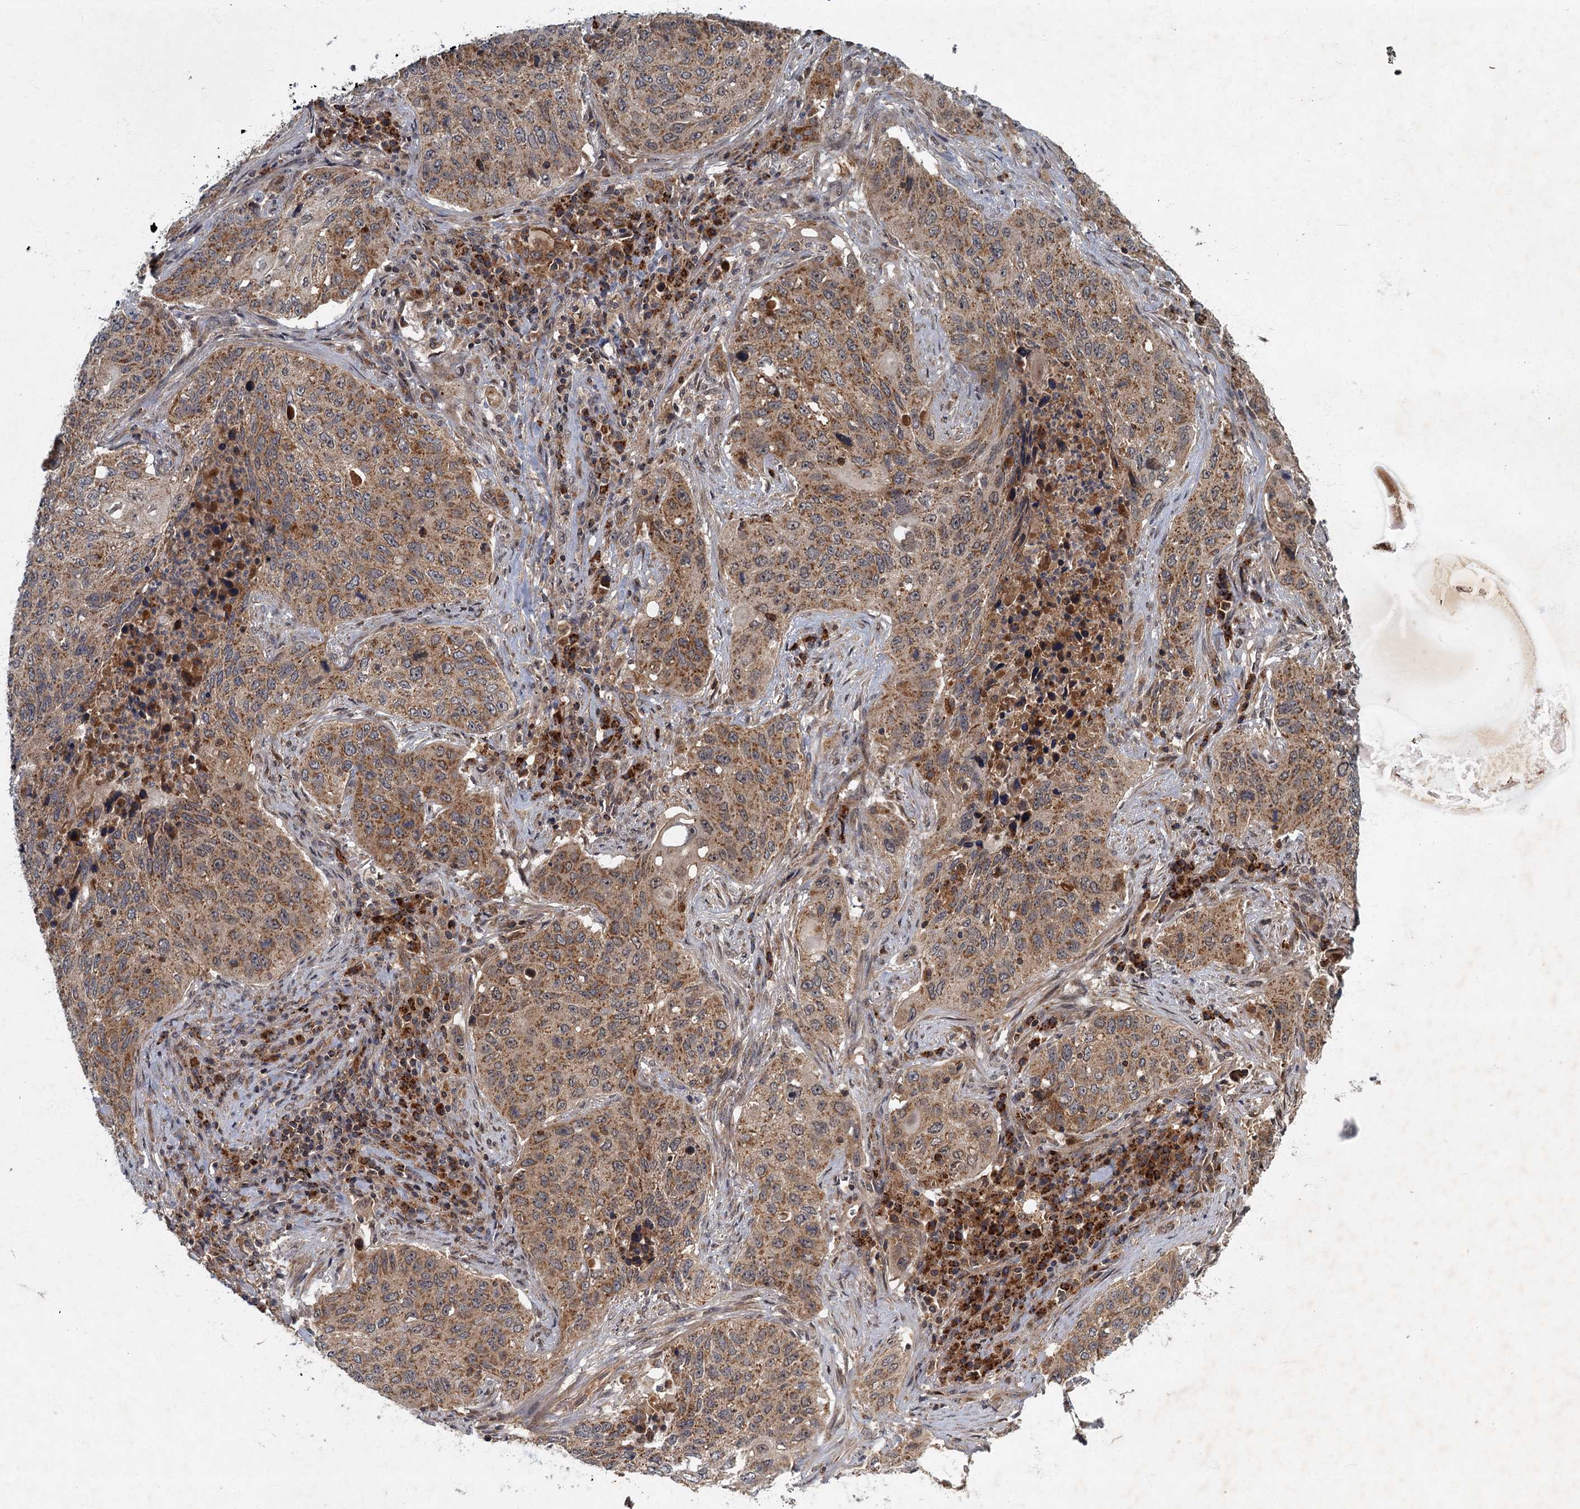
{"staining": {"intensity": "moderate", "quantity": ">75%", "location": "cytoplasmic/membranous"}, "tissue": "lung cancer", "cell_type": "Tumor cells", "image_type": "cancer", "snomed": [{"axis": "morphology", "description": "Squamous cell carcinoma, NOS"}, {"axis": "topography", "description": "Lung"}], "caption": "Lung cancer stained with a brown dye exhibits moderate cytoplasmic/membranous positive staining in about >75% of tumor cells.", "gene": "SLC11A2", "patient": {"sex": "female", "age": 63}}